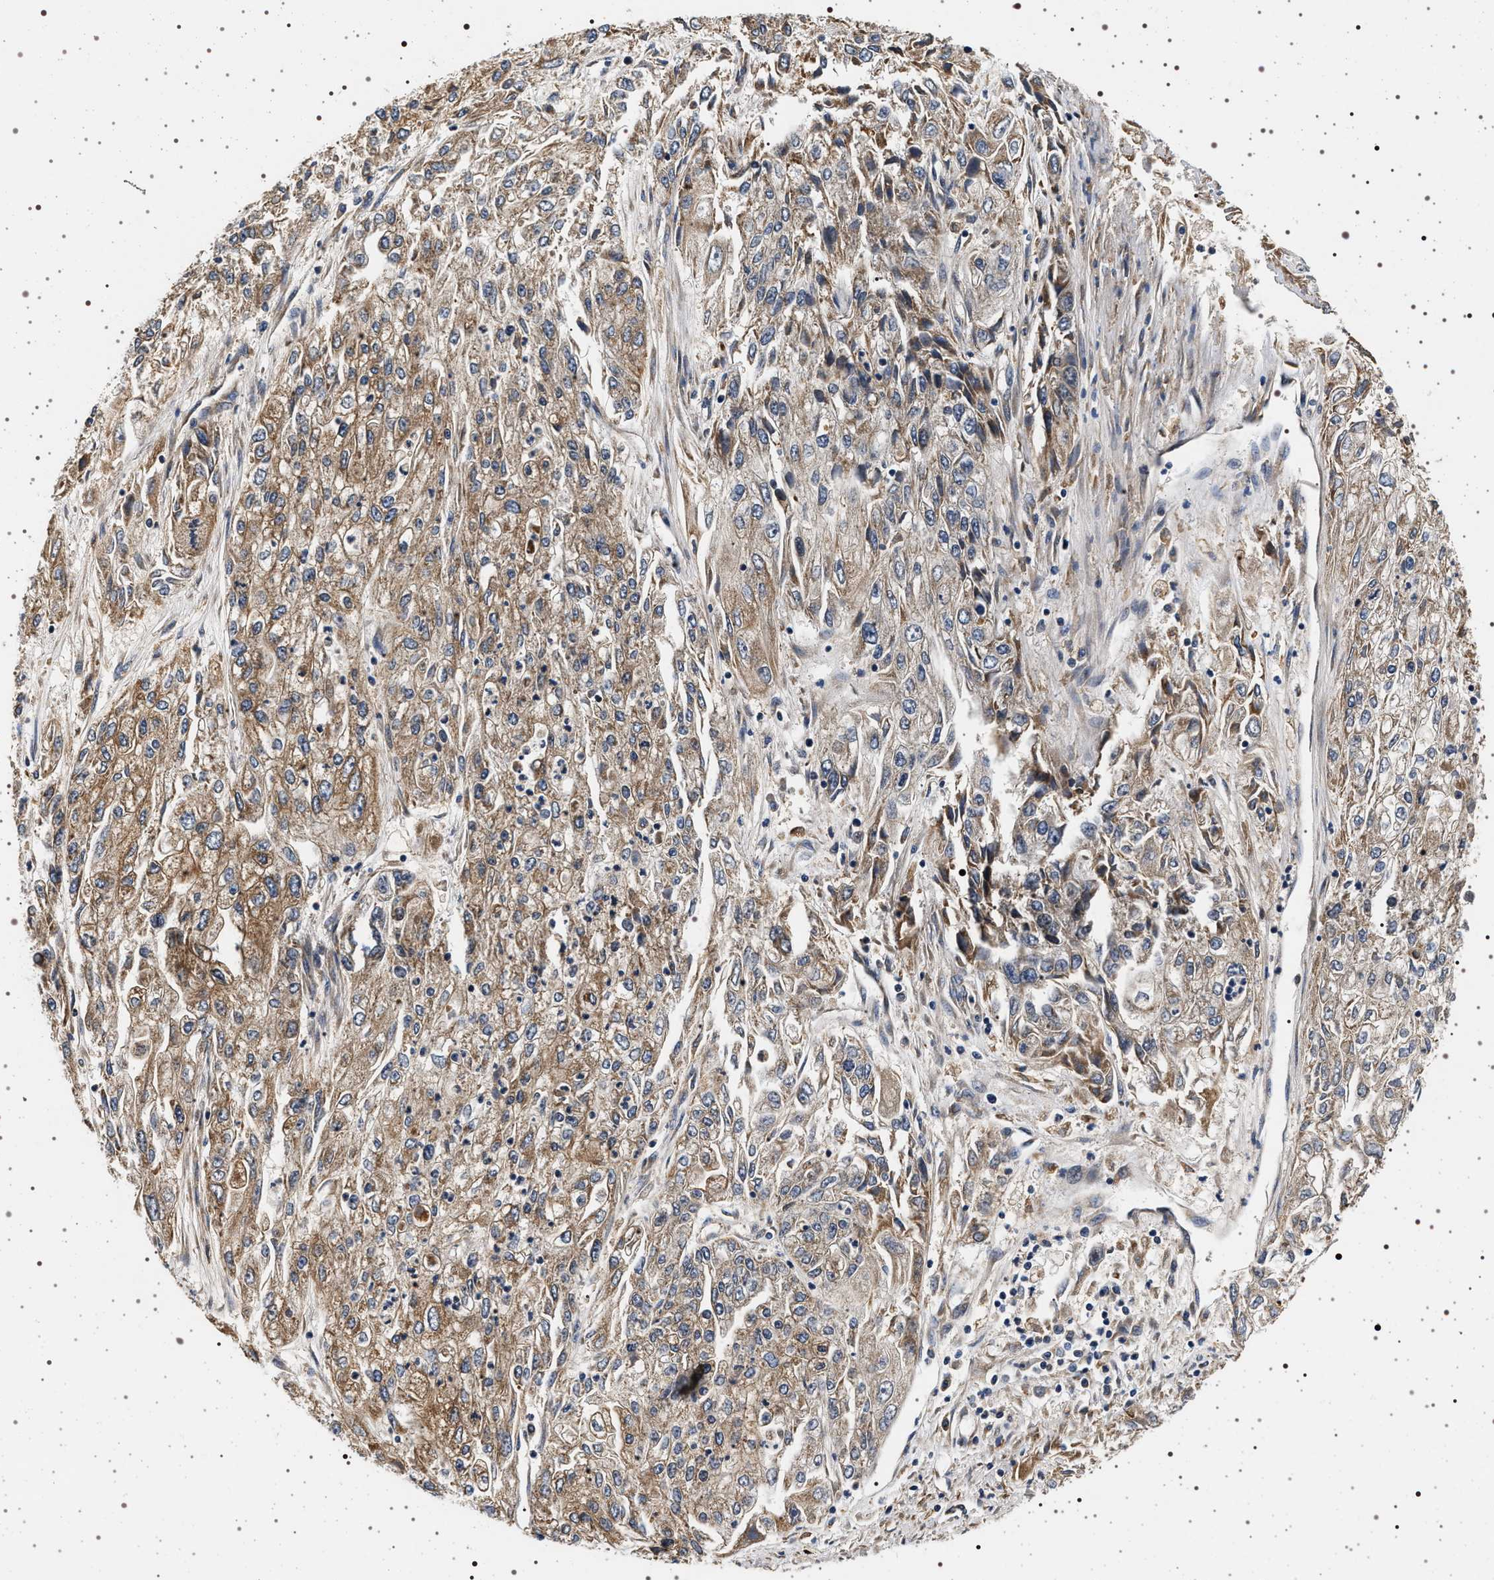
{"staining": {"intensity": "weak", "quantity": ">75%", "location": "cytoplasmic/membranous"}, "tissue": "endometrial cancer", "cell_type": "Tumor cells", "image_type": "cancer", "snomed": [{"axis": "morphology", "description": "Adenocarcinoma, NOS"}, {"axis": "topography", "description": "Endometrium"}], "caption": "Immunohistochemical staining of human endometrial cancer (adenocarcinoma) shows low levels of weak cytoplasmic/membranous protein staining in about >75% of tumor cells.", "gene": "DCBLD2", "patient": {"sex": "female", "age": 49}}